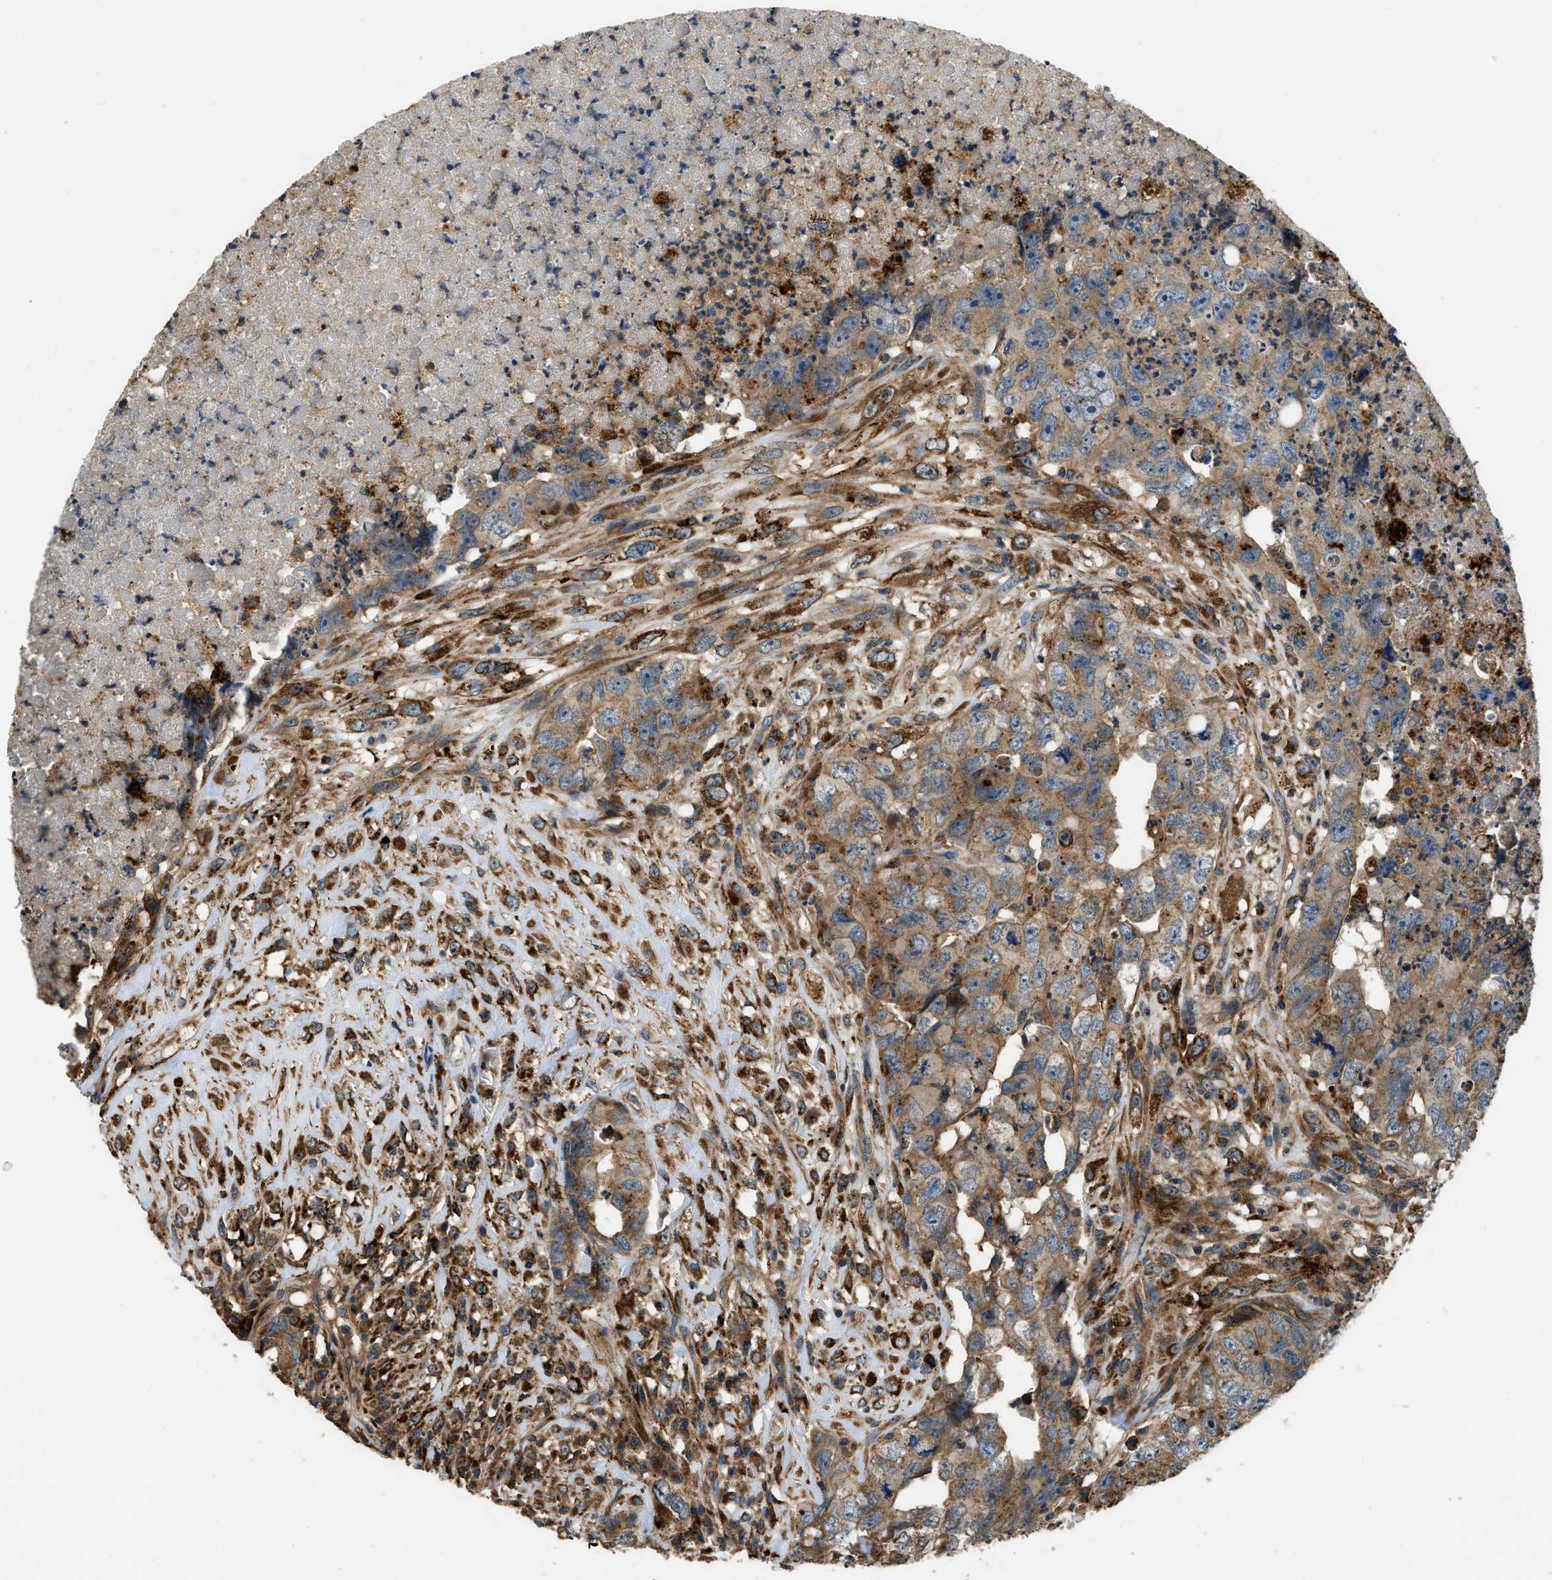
{"staining": {"intensity": "moderate", "quantity": ">75%", "location": "cytoplasmic/membranous"}, "tissue": "testis cancer", "cell_type": "Tumor cells", "image_type": "cancer", "snomed": [{"axis": "morphology", "description": "Carcinoma, Embryonal, NOS"}, {"axis": "topography", "description": "Testis"}], "caption": "Protein staining reveals moderate cytoplasmic/membranous positivity in approximately >75% of tumor cells in testis cancer (embryonal carcinoma).", "gene": "GGH", "patient": {"sex": "male", "age": 32}}